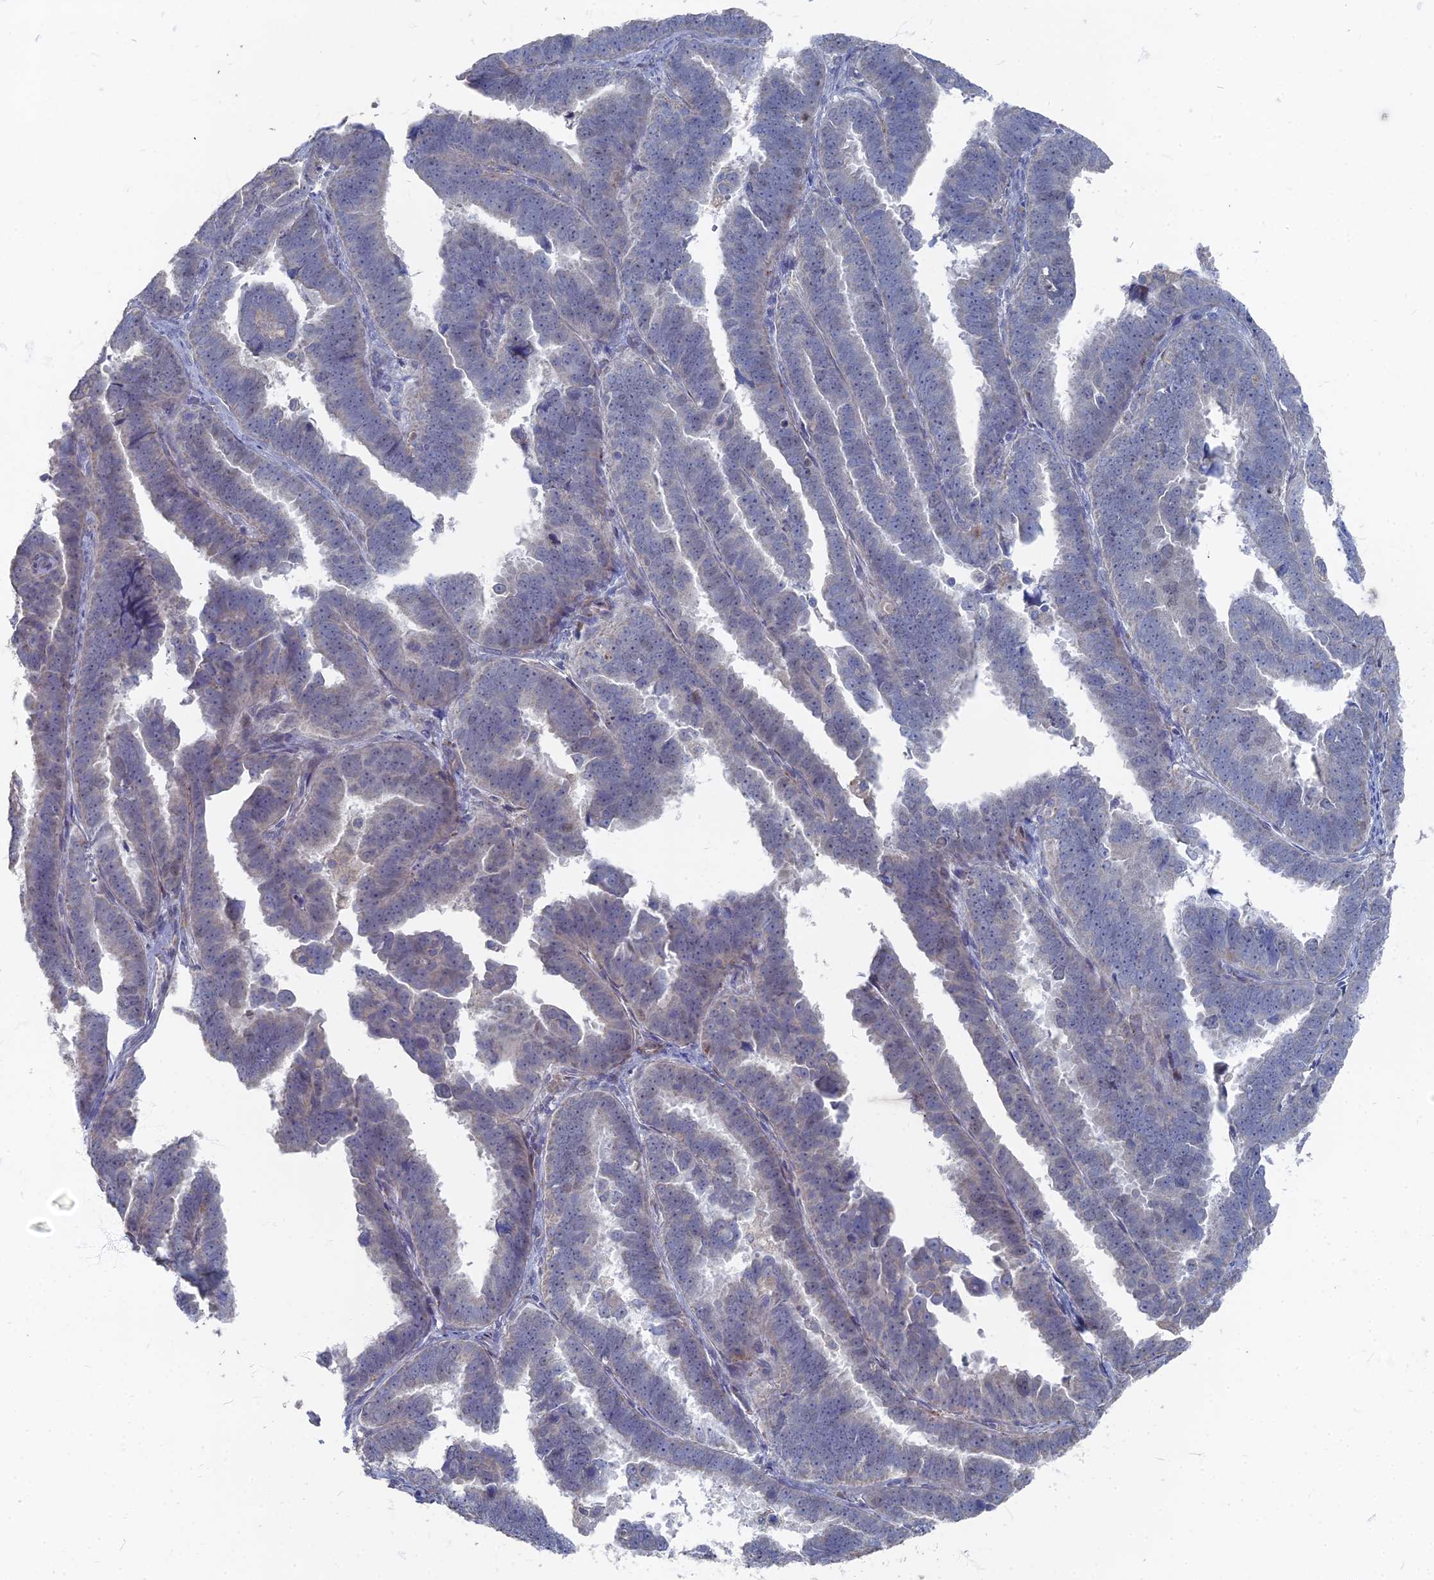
{"staining": {"intensity": "negative", "quantity": "none", "location": "none"}, "tissue": "endometrial cancer", "cell_type": "Tumor cells", "image_type": "cancer", "snomed": [{"axis": "morphology", "description": "Adenocarcinoma, NOS"}, {"axis": "topography", "description": "Endometrium"}], "caption": "This image is of endometrial cancer stained with immunohistochemistry to label a protein in brown with the nuclei are counter-stained blue. There is no expression in tumor cells.", "gene": "TMEM128", "patient": {"sex": "female", "age": 75}}